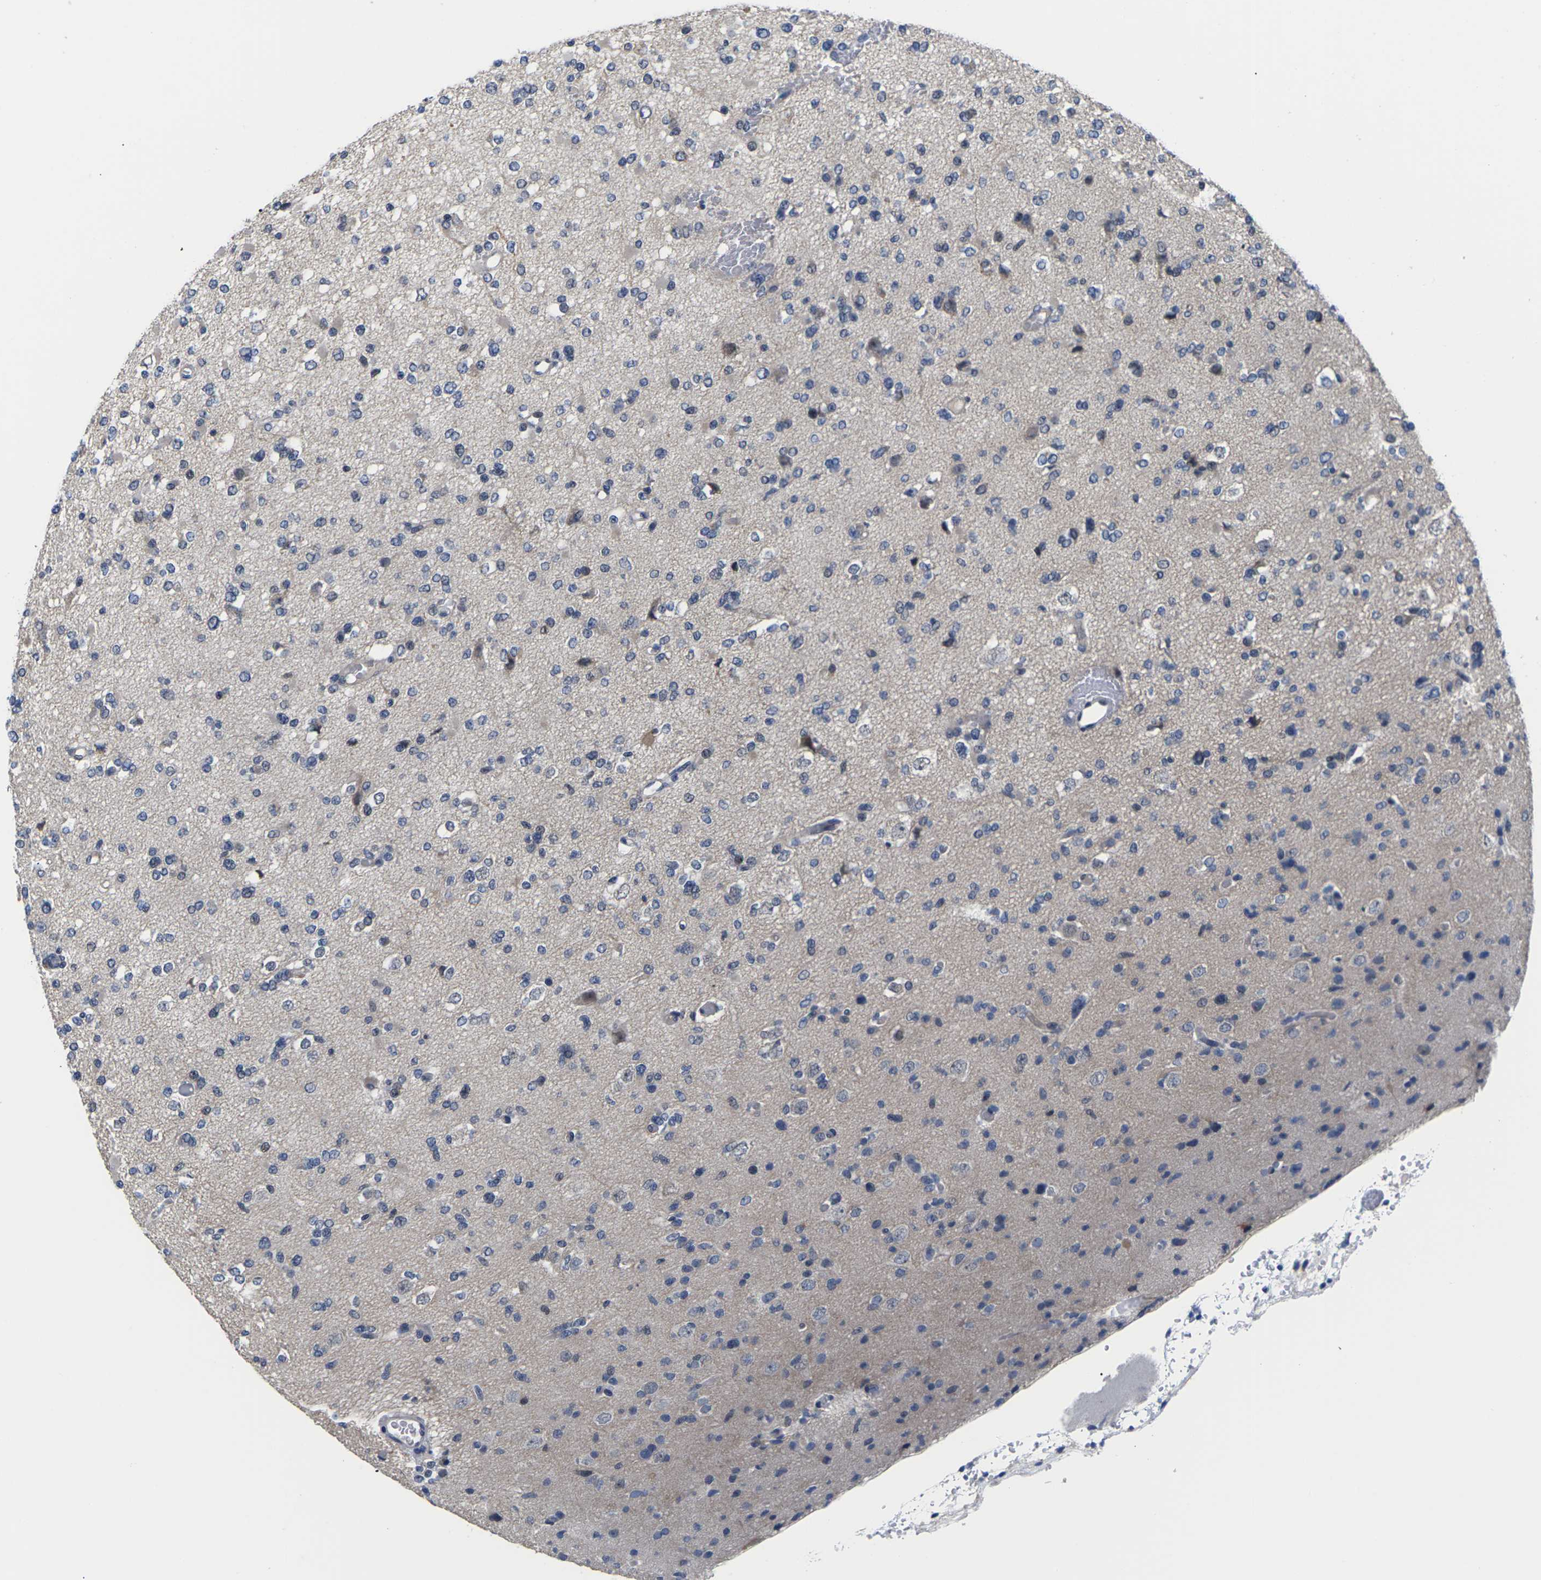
{"staining": {"intensity": "weak", "quantity": "<25%", "location": "cytoplasmic/membranous"}, "tissue": "glioma", "cell_type": "Tumor cells", "image_type": "cancer", "snomed": [{"axis": "morphology", "description": "Glioma, malignant, Low grade"}, {"axis": "topography", "description": "Brain"}], "caption": "Protein analysis of low-grade glioma (malignant) displays no significant expression in tumor cells.", "gene": "ST6GAL2", "patient": {"sex": "female", "age": 22}}